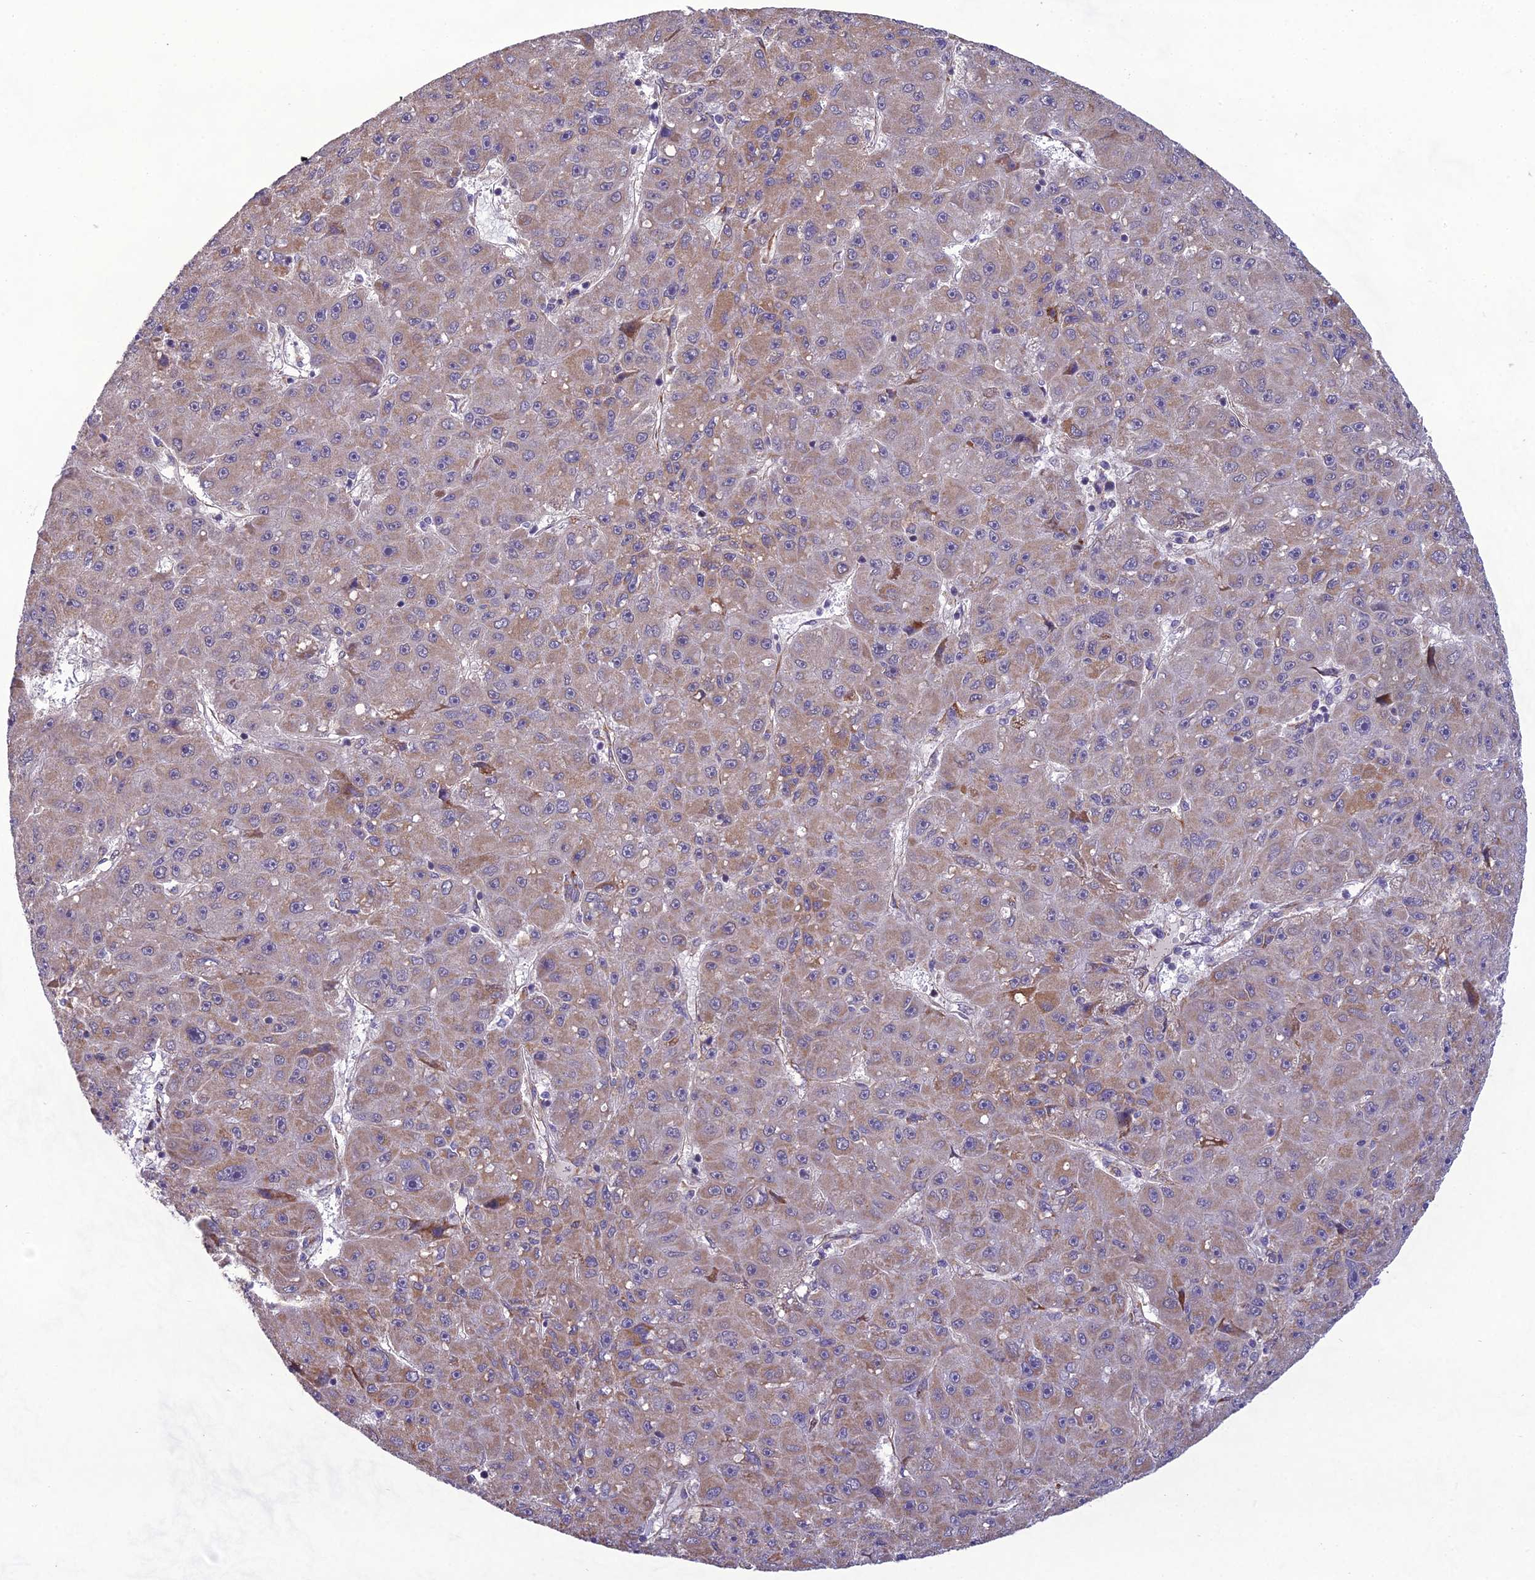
{"staining": {"intensity": "weak", "quantity": "25%-75%", "location": "cytoplasmic/membranous"}, "tissue": "liver cancer", "cell_type": "Tumor cells", "image_type": "cancer", "snomed": [{"axis": "morphology", "description": "Carcinoma, Hepatocellular, NOS"}, {"axis": "topography", "description": "Liver"}], "caption": "Tumor cells show low levels of weak cytoplasmic/membranous expression in approximately 25%-75% of cells in human liver hepatocellular carcinoma.", "gene": "NODAL", "patient": {"sex": "male", "age": 67}}